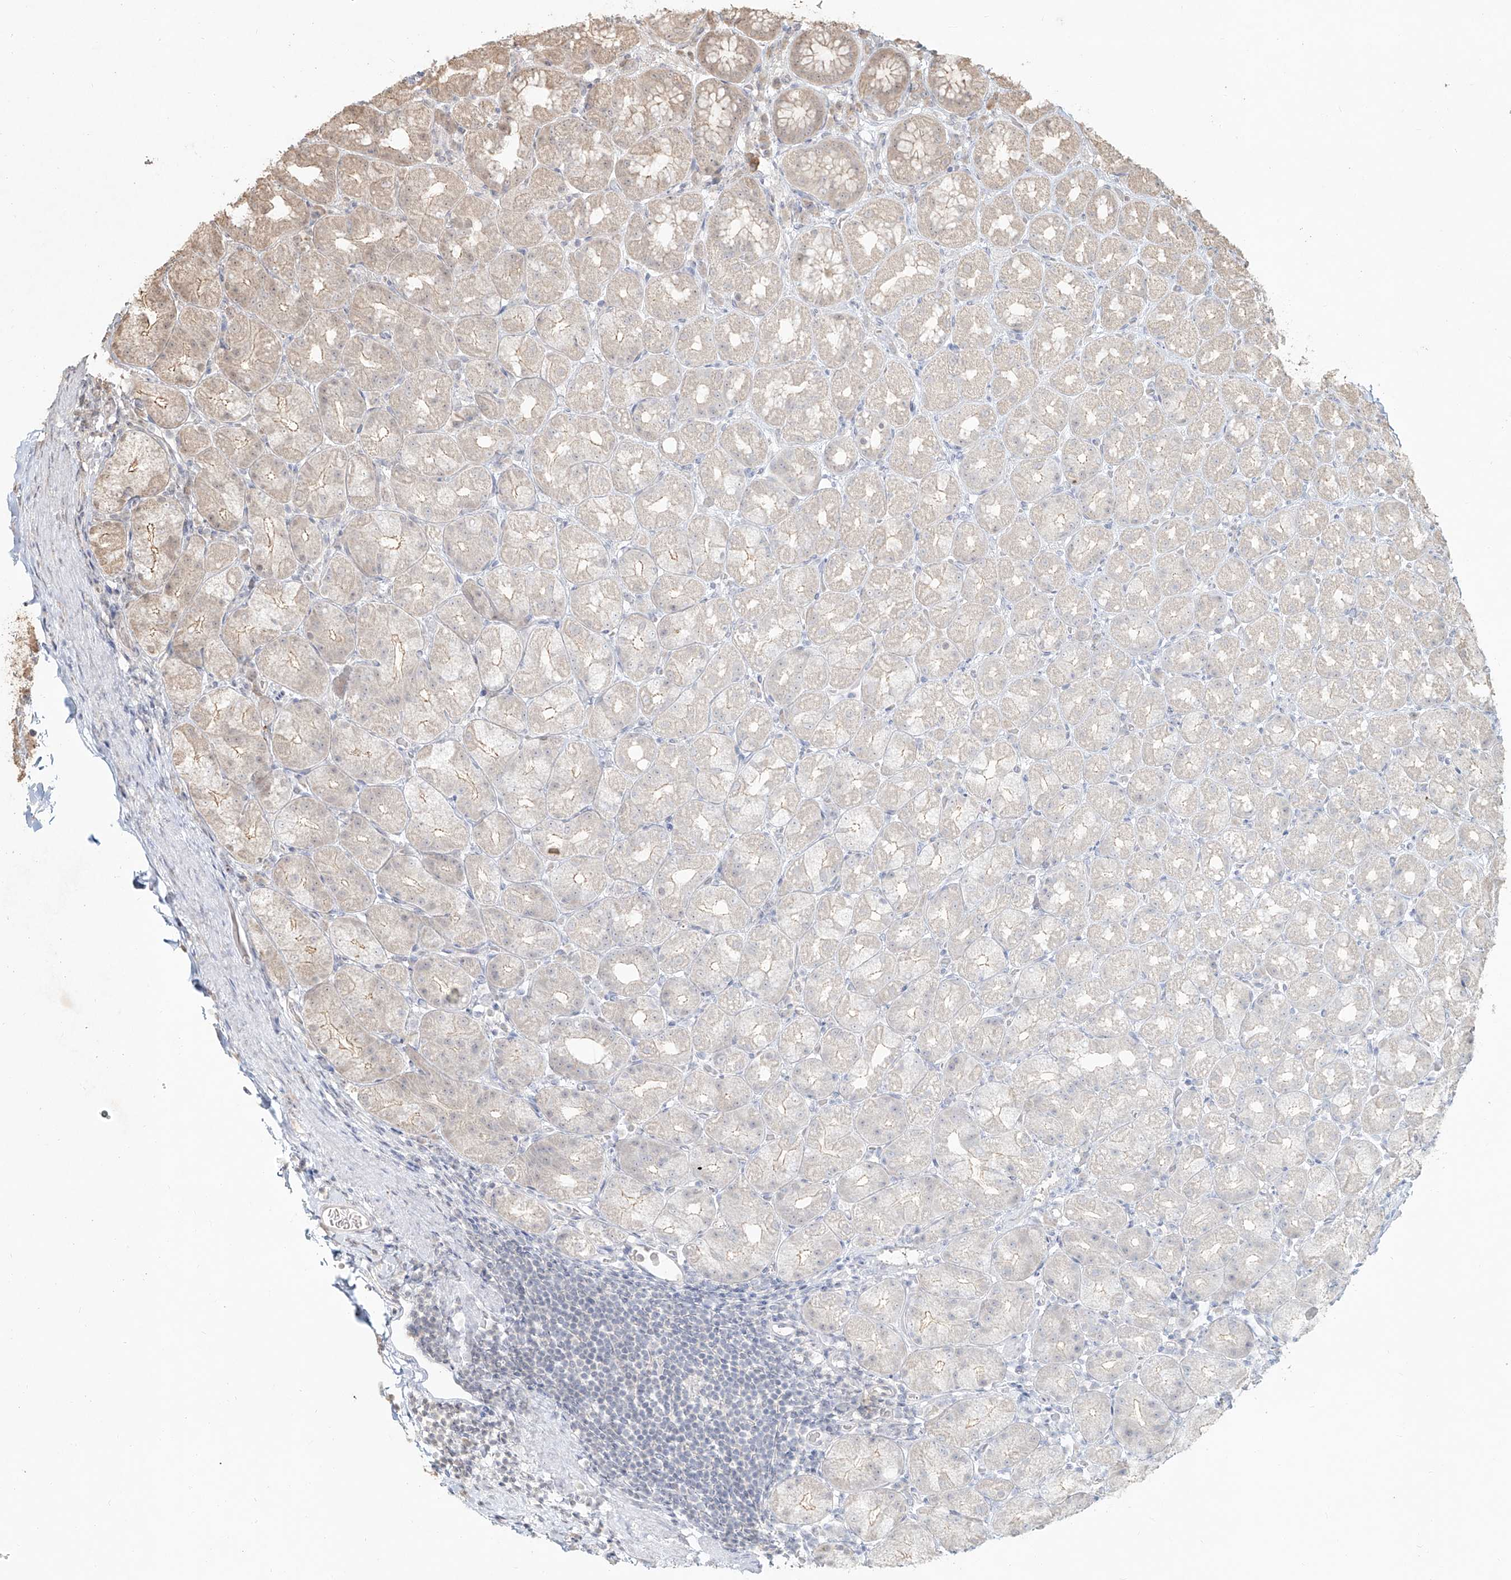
{"staining": {"intensity": "weak", "quantity": "<25%", "location": "cytoplasmic/membranous,nuclear"}, "tissue": "stomach", "cell_type": "Glandular cells", "image_type": "normal", "snomed": [{"axis": "morphology", "description": "Normal tissue, NOS"}, {"axis": "topography", "description": "Stomach, upper"}], "caption": "Immunohistochemistry (IHC) micrograph of normal stomach: stomach stained with DAB (3,3'-diaminobenzidine) exhibits no significant protein expression in glandular cells. (DAB (3,3'-diaminobenzidine) immunohistochemistry, high magnification).", "gene": "UBE2K", "patient": {"sex": "male", "age": 68}}